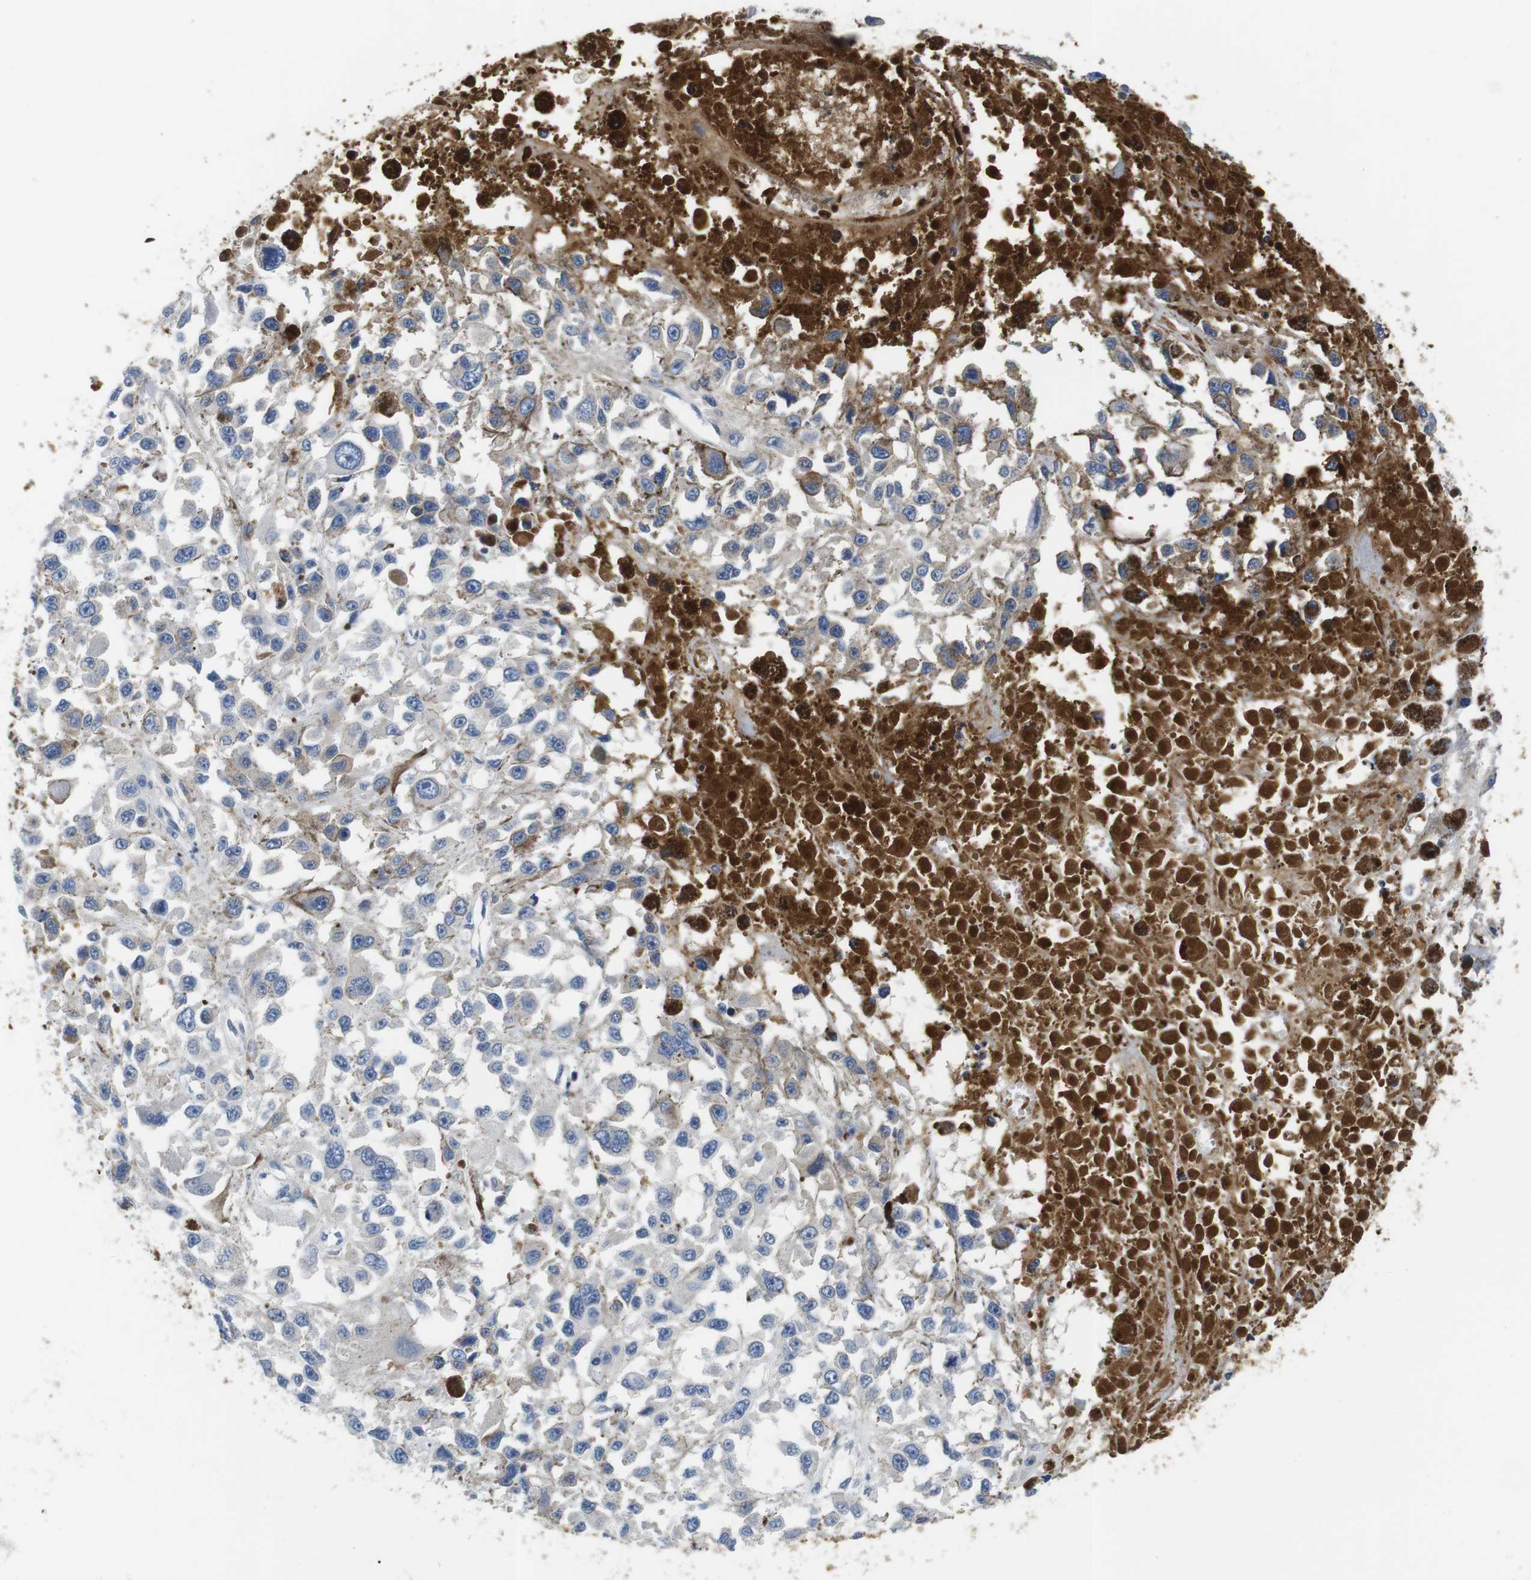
{"staining": {"intensity": "negative", "quantity": "none", "location": "none"}, "tissue": "melanoma", "cell_type": "Tumor cells", "image_type": "cancer", "snomed": [{"axis": "morphology", "description": "Malignant melanoma, Metastatic site"}, {"axis": "topography", "description": "Lymph node"}], "caption": "The IHC photomicrograph has no significant staining in tumor cells of melanoma tissue.", "gene": "IGKC", "patient": {"sex": "male", "age": 59}}